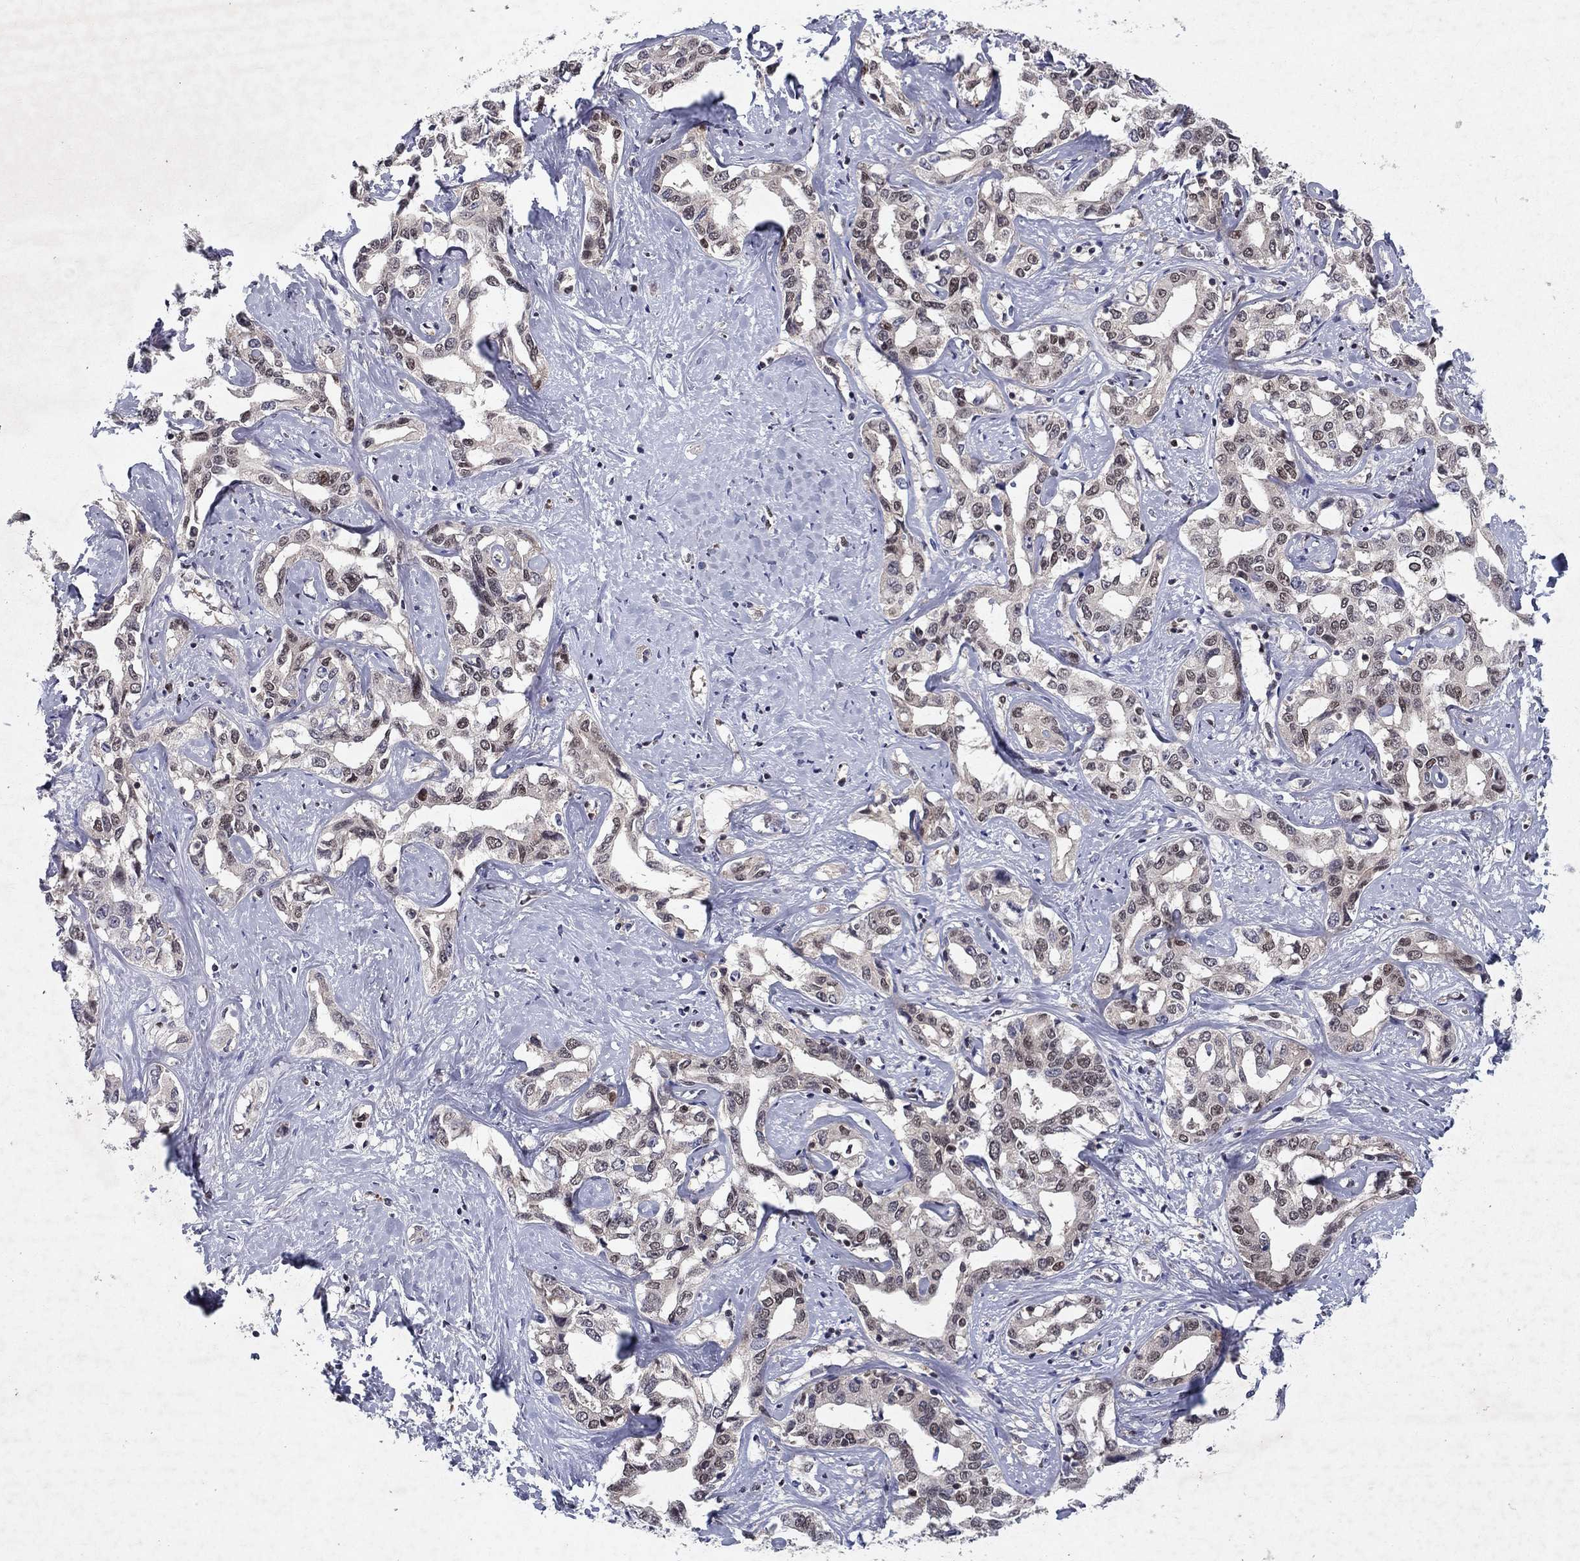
{"staining": {"intensity": "negative", "quantity": "none", "location": "none"}, "tissue": "liver cancer", "cell_type": "Tumor cells", "image_type": "cancer", "snomed": [{"axis": "morphology", "description": "Cholangiocarcinoma"}, {"axis": "topography", "description": "Liver"}], "caption": "DAB immunohistochemical staining of human liver cancer displays no significant expression in tumor cells.", "gene": "CRTC1", "patient": {"sex": "male", "age": 59}}